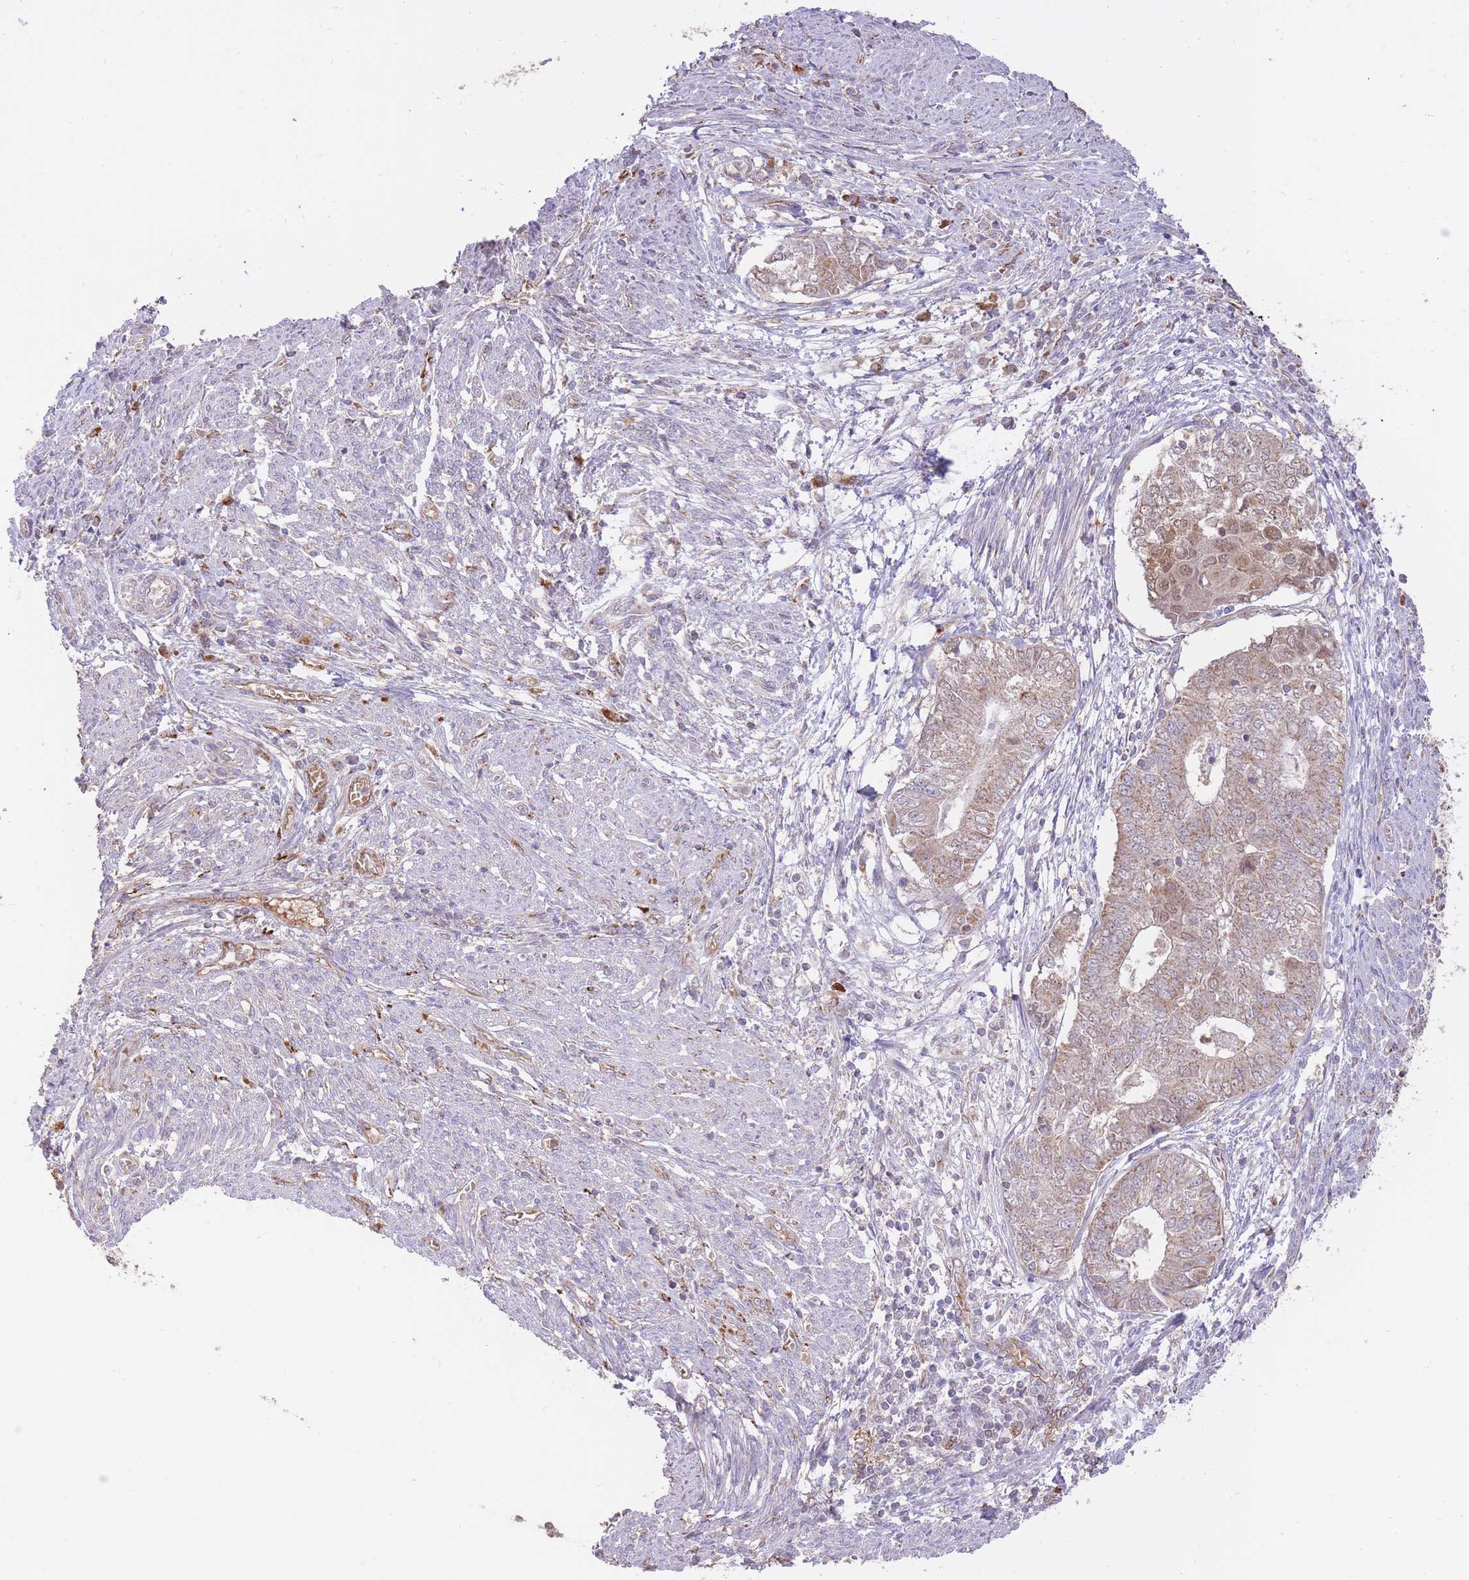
{"staining": {"intensity": "moderate", "quantity": ">75%", "location": "cytoplasmic/membranous"}, "tissue": "endometrial cancer", "cell_type": "Tumor cells", "image_type": "cancer", "snomed": [{"axis": "morphology", "description": "Adenocarcinoma, NOS"}, {"axis": "topography", "description": "Endometrium"}], "caption": "Immunohistochemistry (IHC) of human endometrial cancer reveals medium levels of moderate cytoplasmic/membranous staining in about >75% of tumor cells. (DAB (3,3'-diaminobenzidine) IHC, brown staining for protein, blue staining for nuclei).", "gene": "PREP", "patient": {"sex": "female", "age": 62}}